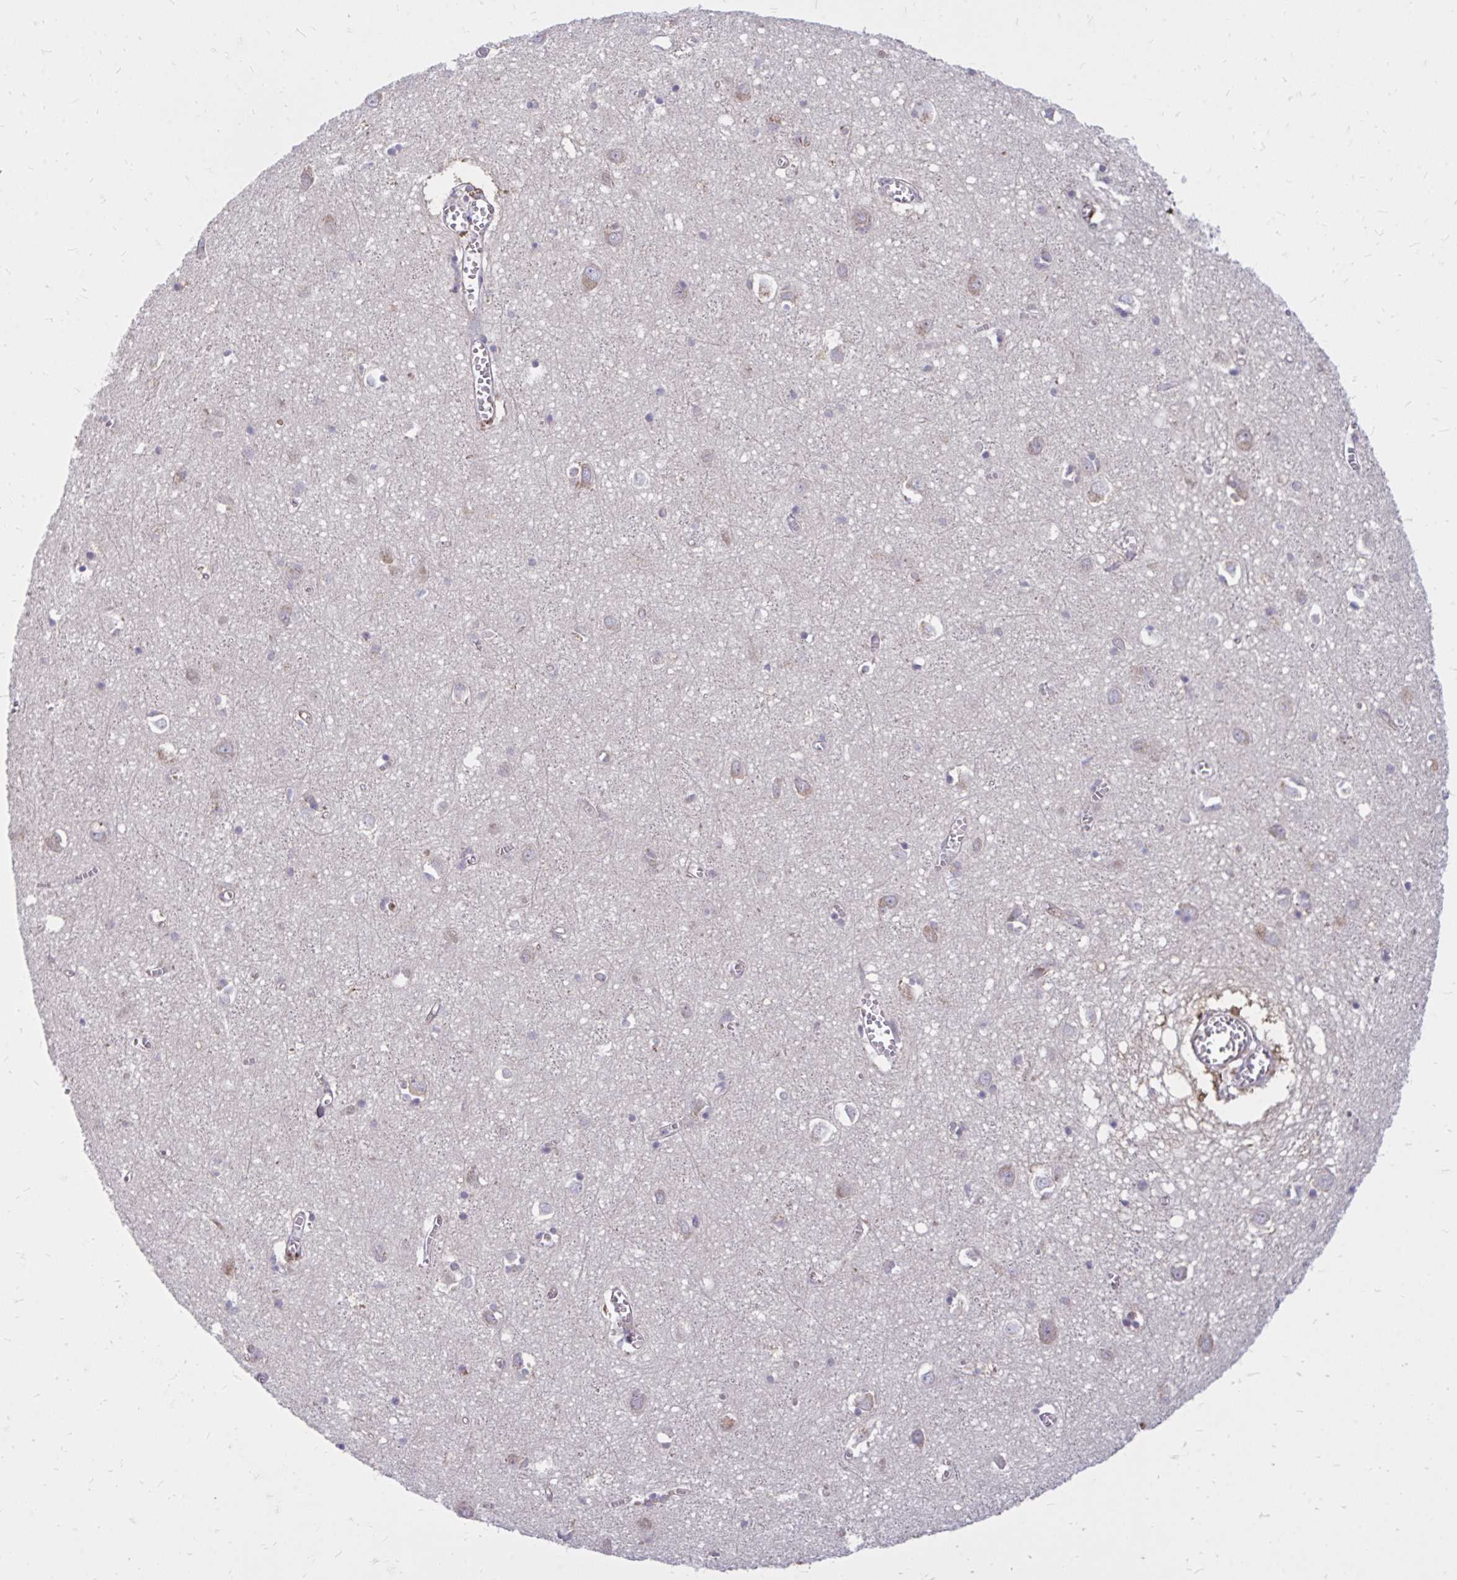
{"staining": {"intensity": "moderate", "quantity": "<25%", "location": "cytoplasmic/membranous"}, "tissue": "cerebral cortex", "cell_type": "Endothelial cells", "image_type": "normal", "snomed": [{"axis": "morphology", "description": "Normal tissue, NOS"}, {"axis": "topography", "description": "Cerebral cortex"}], "caption": "Immunohistochemistry (IHC) histopathology image of benign cerebral cortex: cerebral cortex stained using immunohistochemistry reveals low levels of moderate protein expression localized specifically in the cytoplasmic/membranous of endothelial cells, appearing as a cytoplasmic/membranous brown color.", "gene": "RAB6A", "patient": {"sex": "male", "age": 70}}